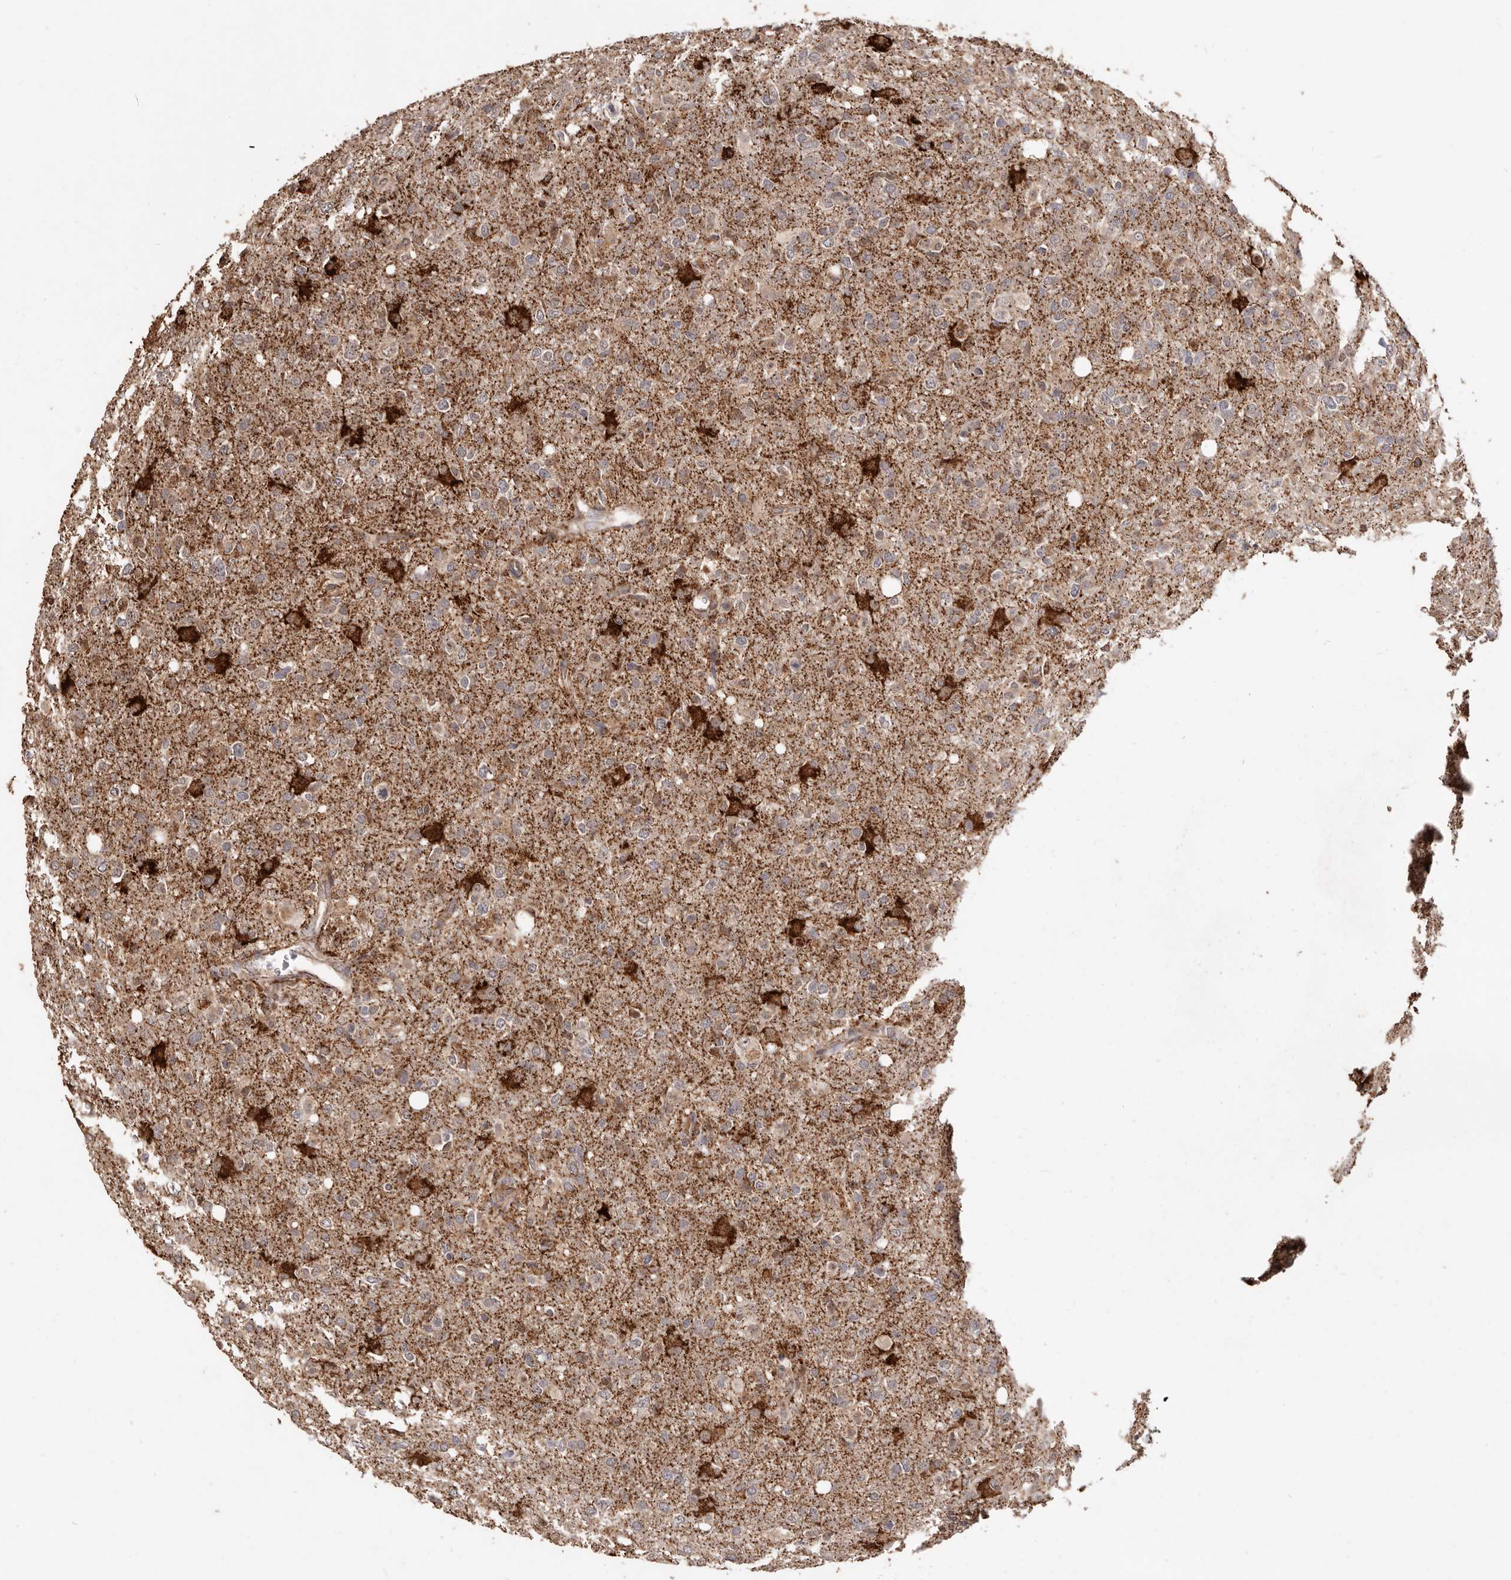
{"staining": {"intensity": "weak", "quantity": "25%-75%", "location": "cytoplasmic/membranous"}, "tissue": "glioma", "cell_type": "Tumor cells", "image_type": "cancer", "snomed": [{"axis": "morphology", "description": "Glioma, malignant, High grade"}, {"axis": "topography", "description": "Brain"}], "caption": "A brown stain highlights weak cytoplasmic/membranous positivity of a protein in human glioma tumor cells. (Brightfield microscopy of DAB IHC at high magnification).", "gene": "AKAP7", "patient": {"sex": "female", "age": 57}}